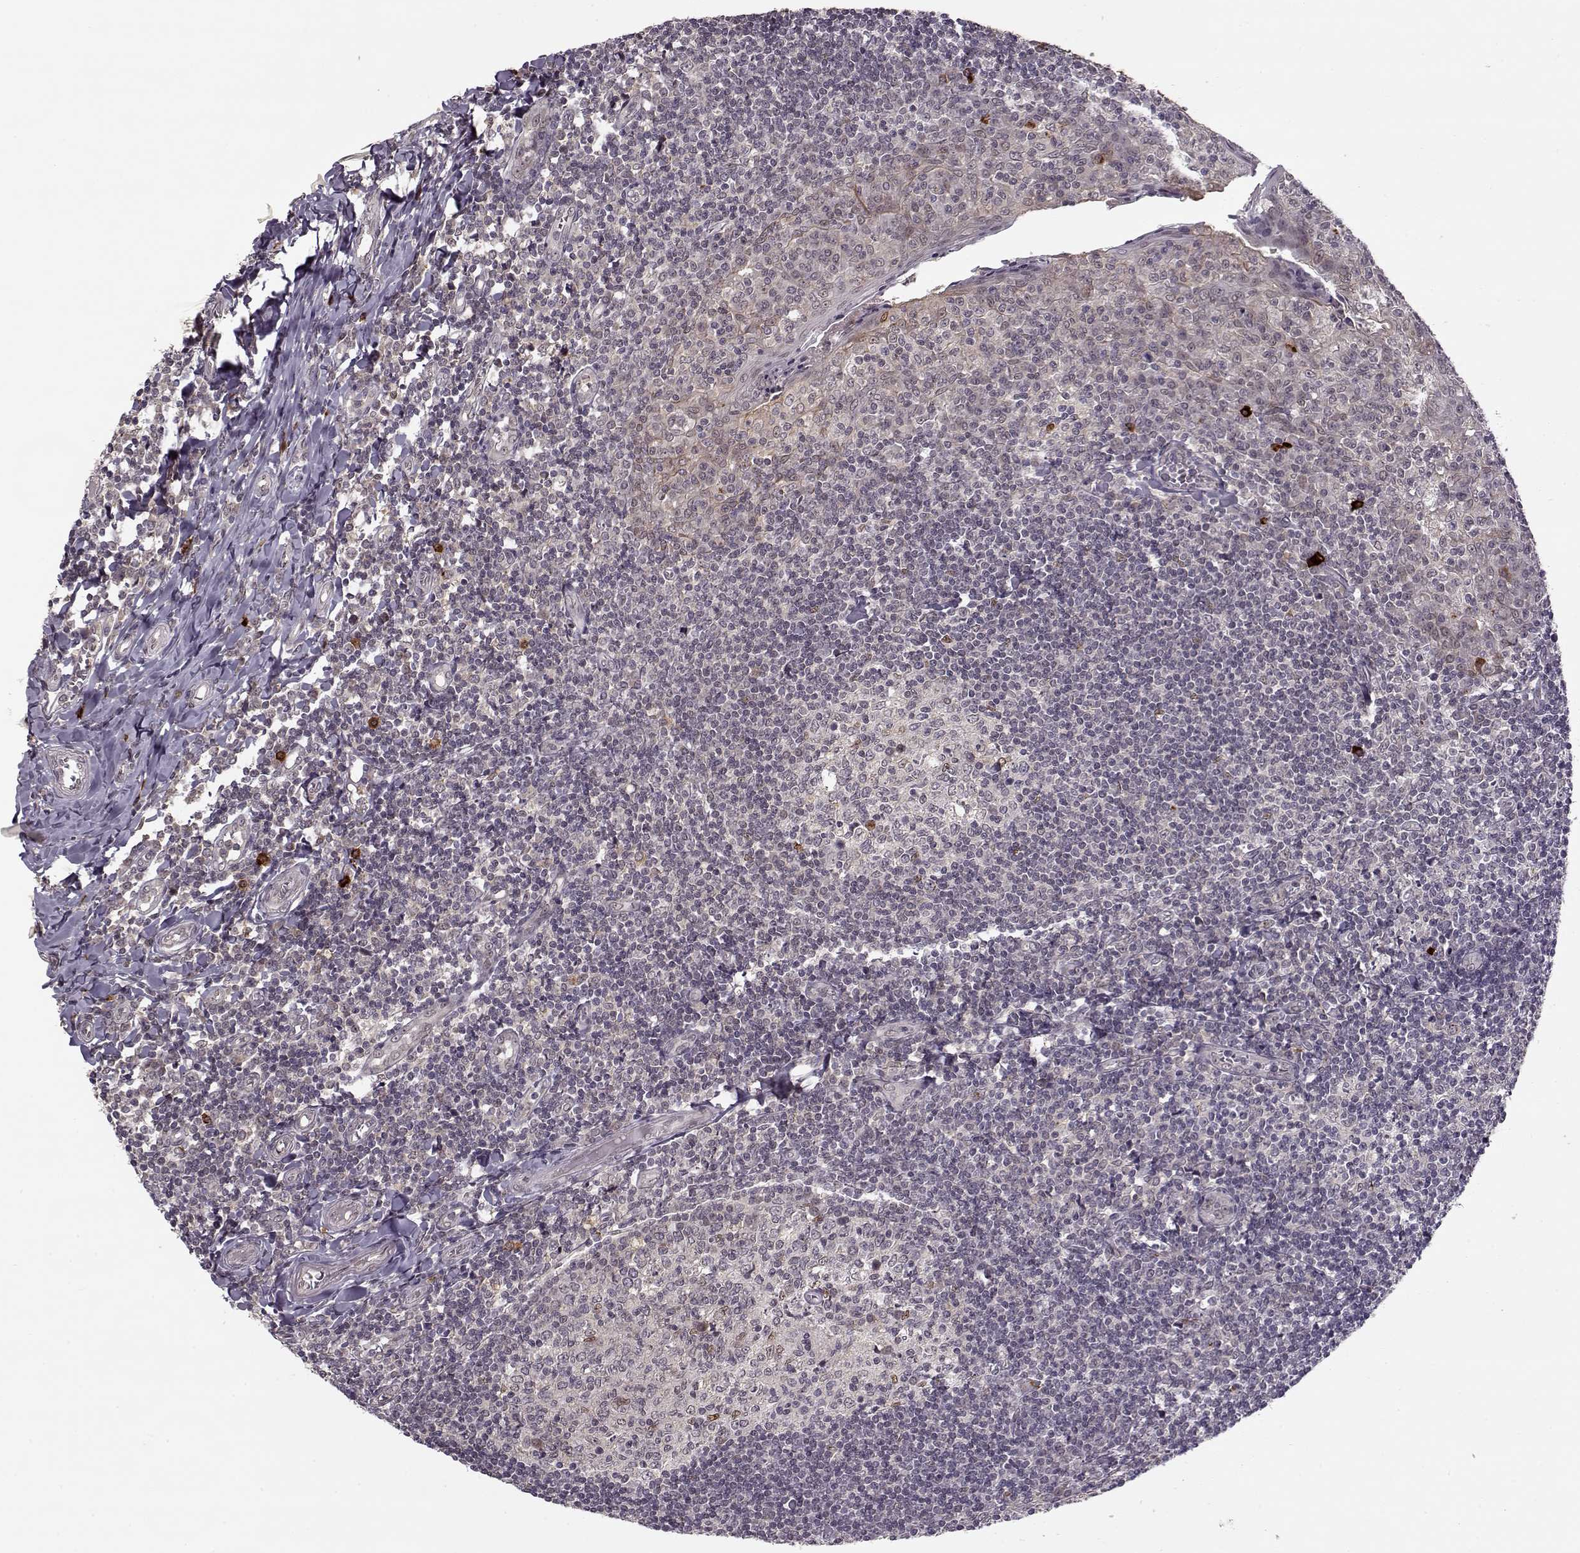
{"staining": {"intensity": "moderate", "quantity": "<25%", "location": "cytoplasmic/membranous"}, "tissue": "tonsil", "cell_type": "Germinal center cells", "image_type": "normal", "snomed": [{"axis": "morphology", "description": "Normal tissue, NOS"}, {"axis": "topography", "description": "Tonsil"}], "caption": "Moderate cytoplasmic/membranous expression is present in approximately <25% of germinal center cells in benign tonsil.", "gene": "DENND4B", "patient": {"sex": "female", "age": 12}}